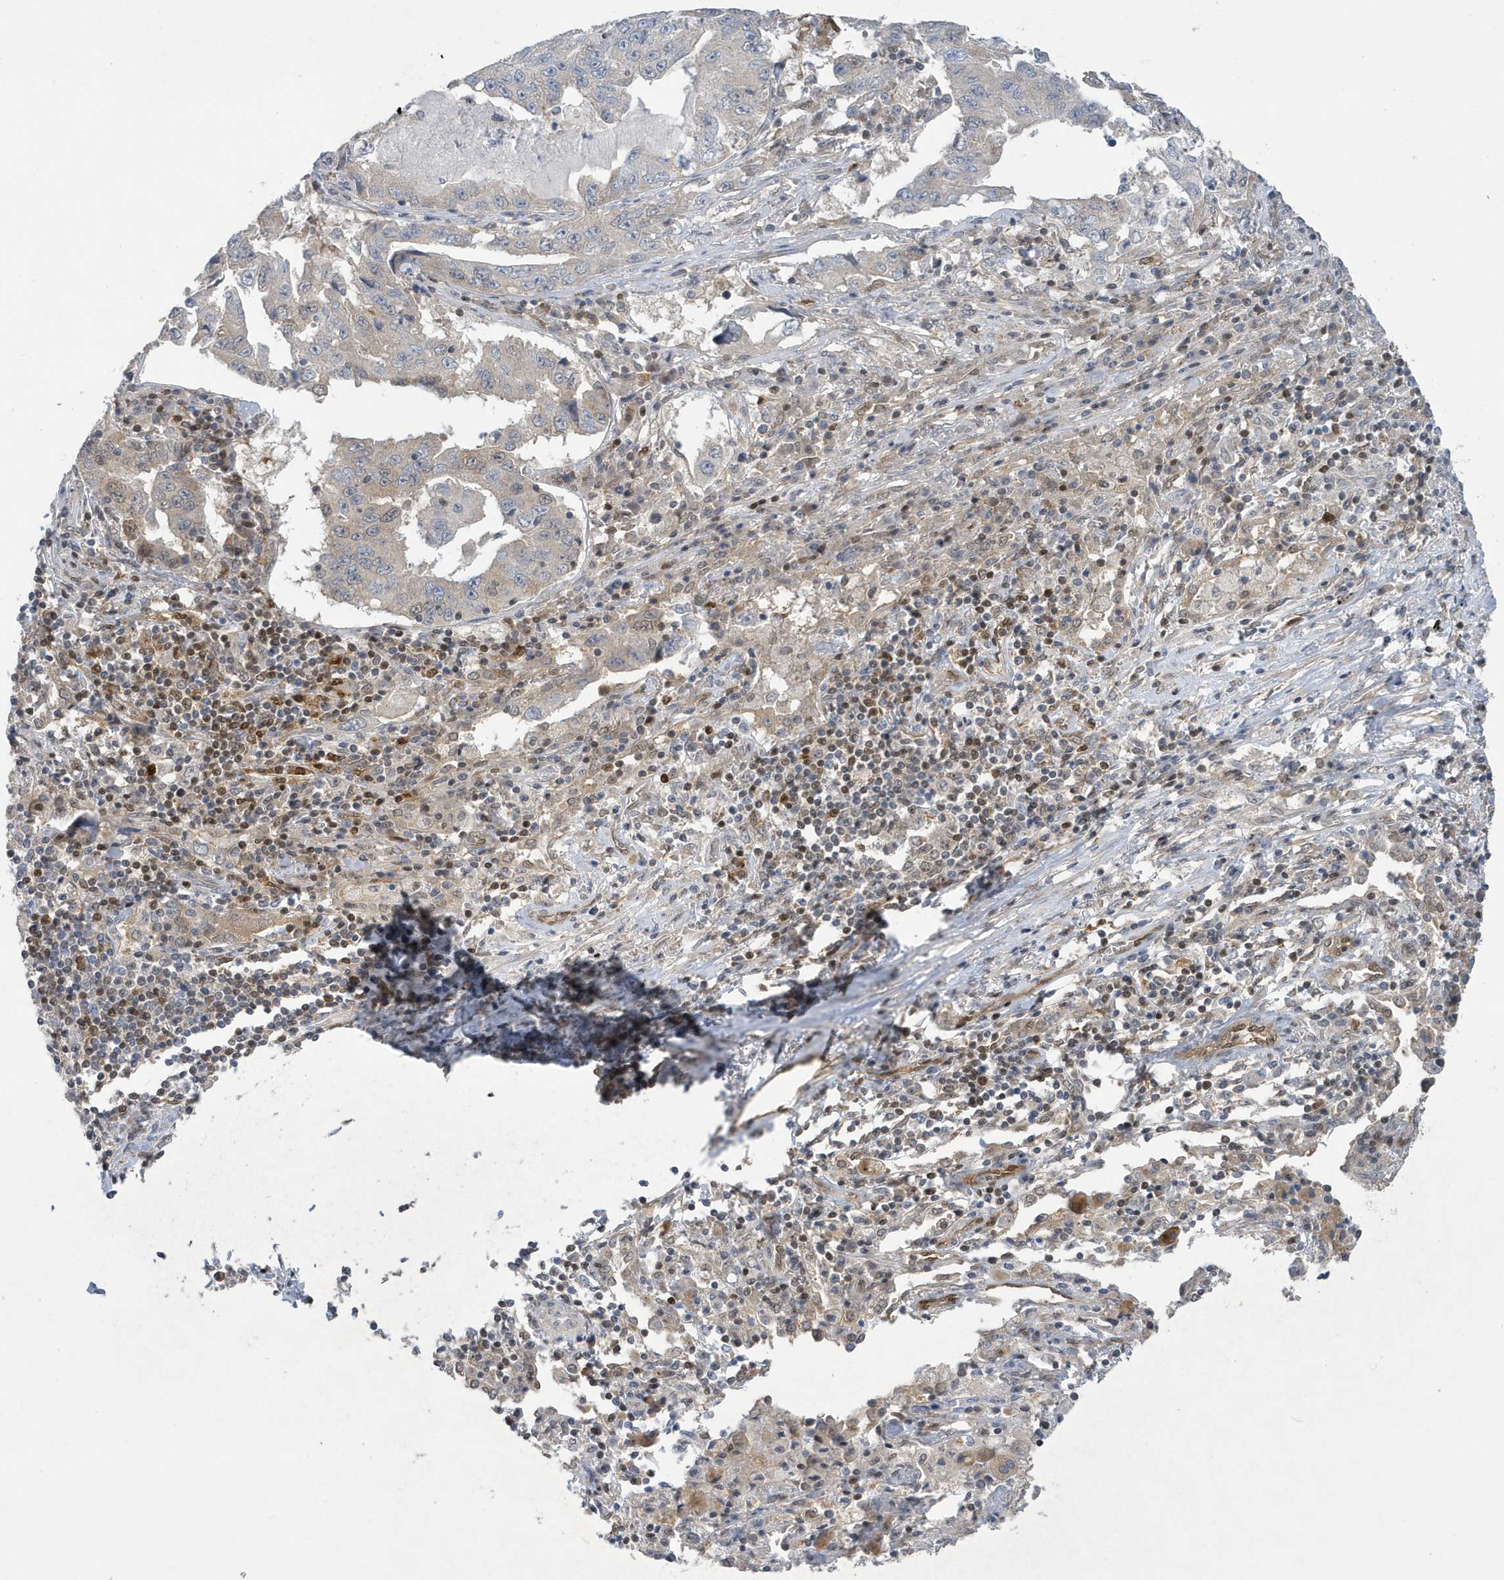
{"staining": {"intensity": "moderate", "quantity": "<25%", "location": "nuclear"}, "tissue": "lung cancer", "cell_type": "Tumor cells", "image_type": "cancer", "snomed": [{"axis": "morphology", "description": "Adenocarcinoma, NOS"}, {"axis": "topography", "description": "Lung"}], "caption": "Adenocarcinoma (lung) stained for a protein (brown) shows moderate nuclear positive staining in about <25% of tumor cells.", "gene": "NCOA7", "patient": {"sex": "female", "age": 51}}